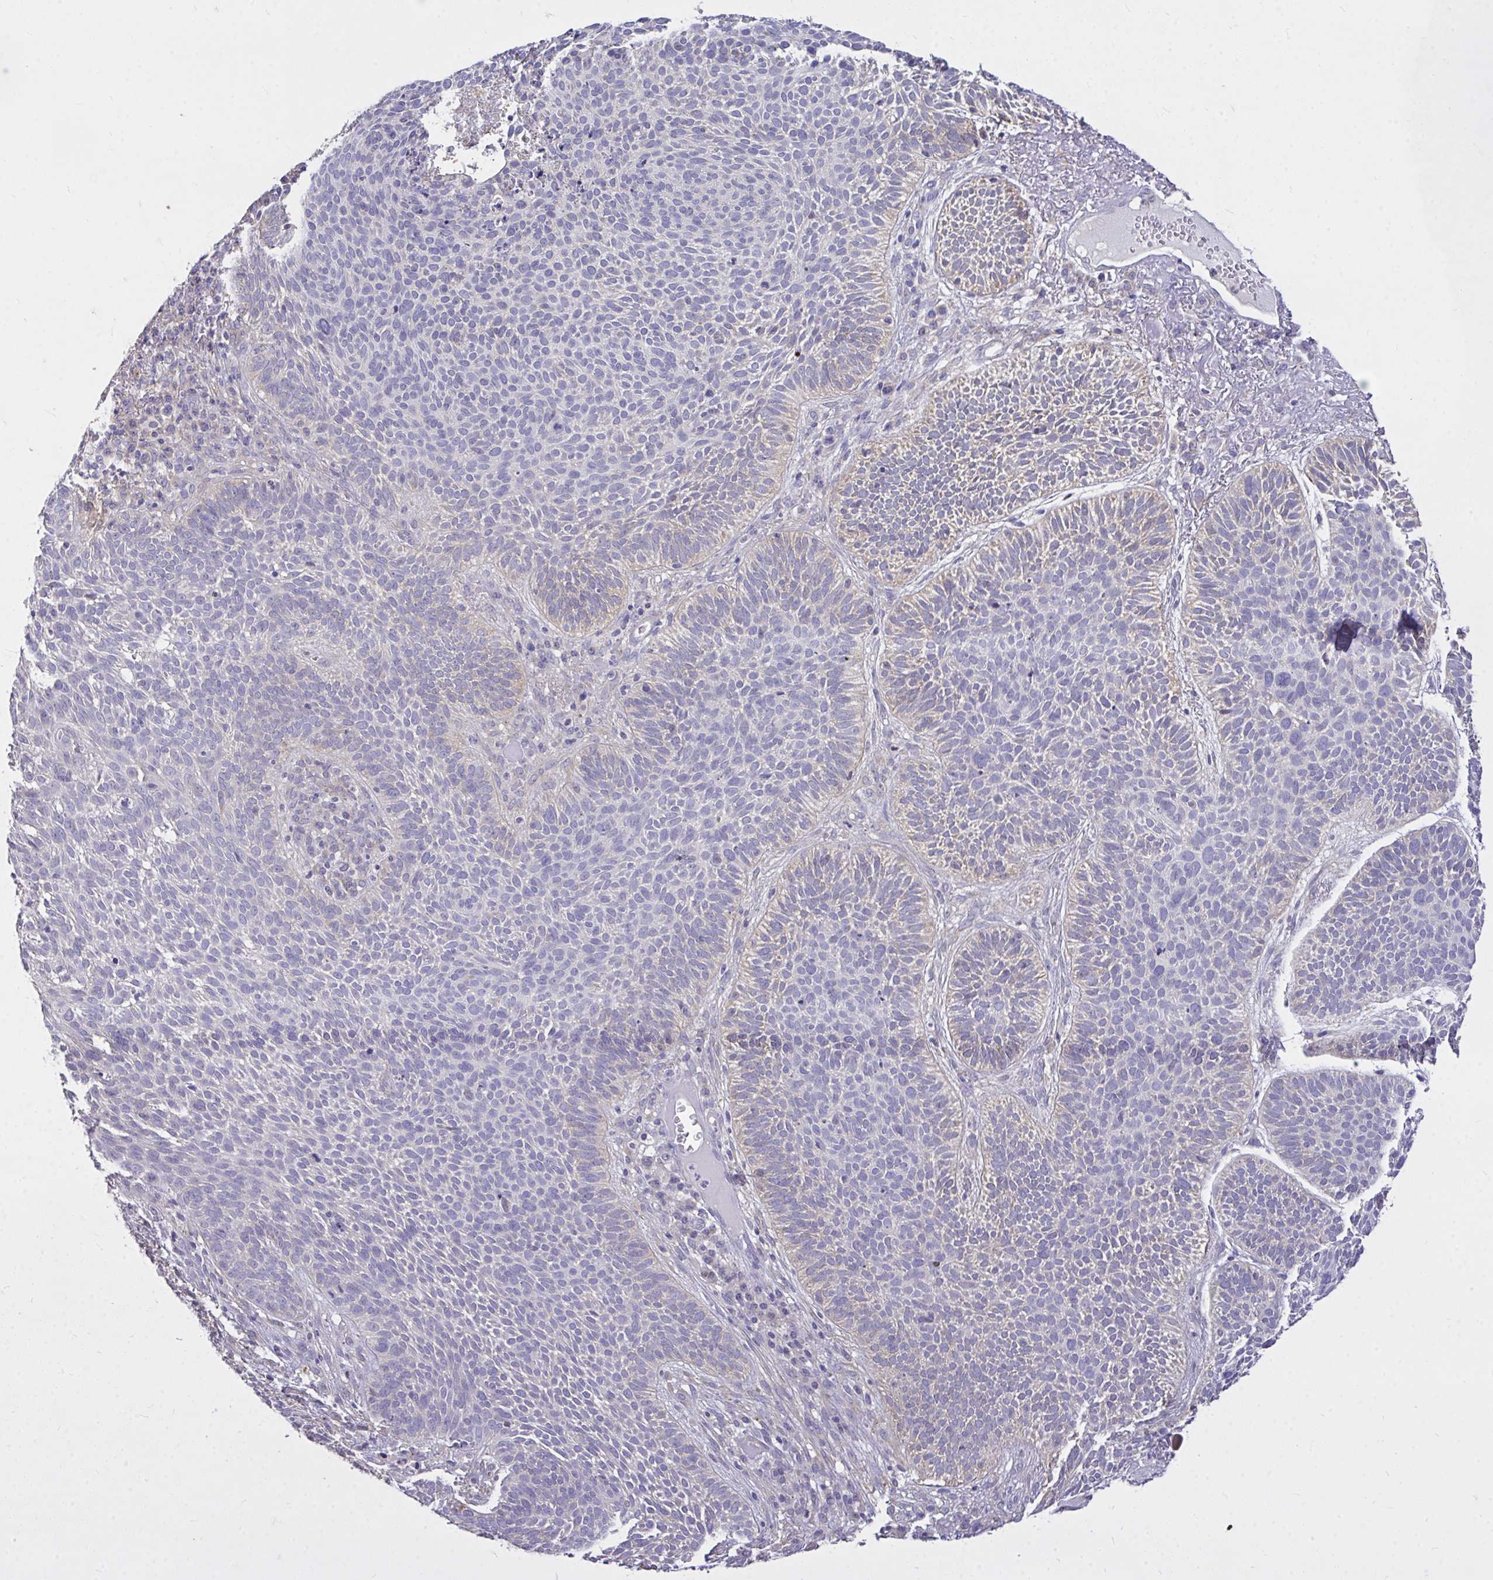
{"staining": {"intensity": "weak", "quantity": "<25%", "location": "cytoplasmic/membranous"}, "tissue": "skin cancer", "cell_type": "Tumor cells", "image_type": "cancer", "snomed": [{"axis": "morphology", "description": "Basal cell carcinoma"}, {"axis": "topography", "description": "Skin"}, {"axis": "topography", "description": "Skin of face"}], "caption": "Skin cancer stained for a protein using immunohistochemistry displays no staining tumor cells.", "gene": "MPC2", "patient": {"sex": "female", "age": 82}}